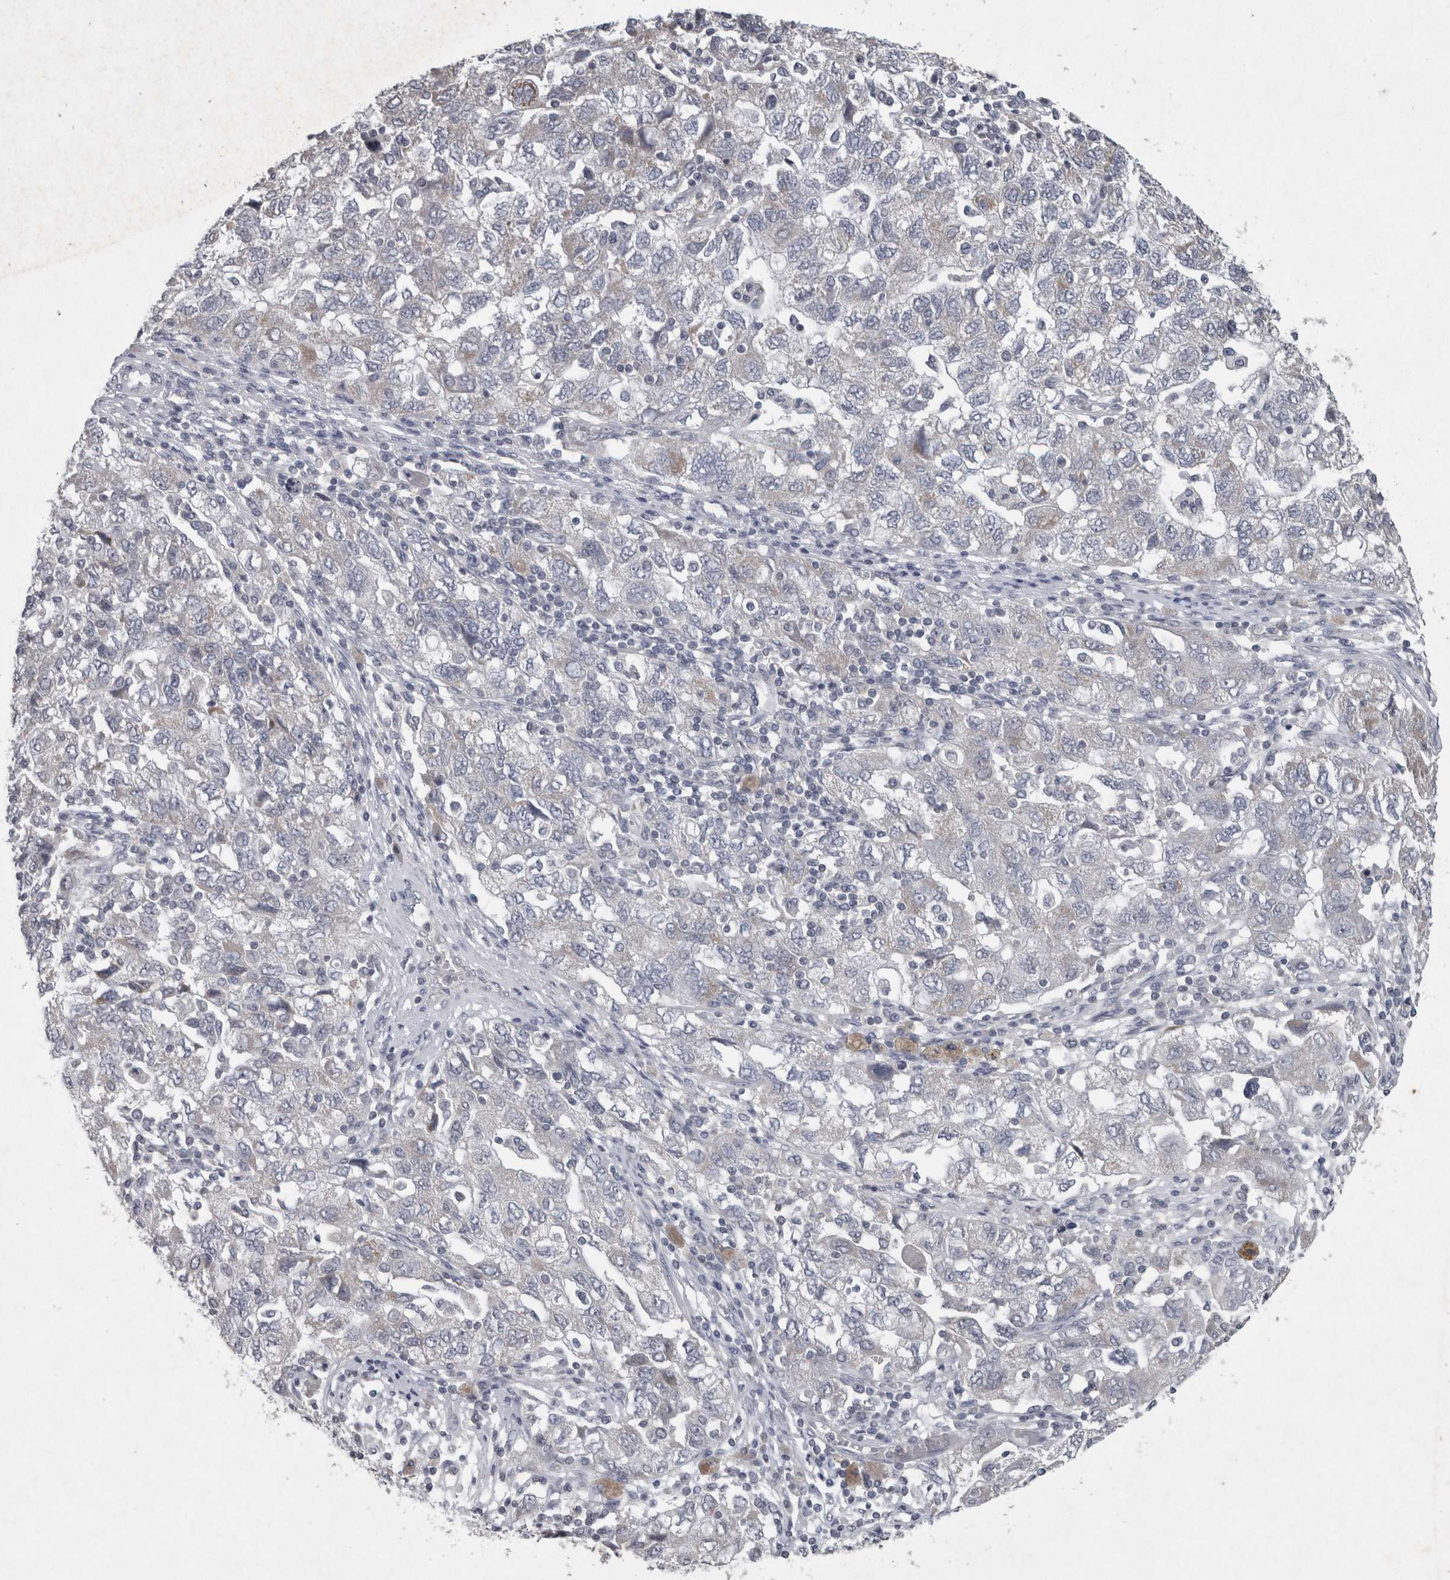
{"staining": {"intensity": "negative", "quantity": "none", "location": "none"}, "tissue": "ovarian cancer", "cell_type": "Tumor cells", "image_type": "cancer", "snomed": [{"axis": "morphology", "description": "Carcinoma, NOS"}, {"axis": "morphology", "description": "Cystadenocarcinoma, serous, NOS"}, {"axis": "topography", "description": "Ovary"}], "caption": "High magnification brightfield microscopy of ovarian cancer stained with DAB (3,3'-diaminobenzidine) (brown) and counterstained with hematoxylin (blue): tumor cells show no significant staining. The staining was performed using DAB to visualize the protein expression in brown, while the nuclei were stained in blue with hematoxylin (Magnification: 20x).", "gene": "WNT7A", "patient": {"sex": "female", "age": 69}}